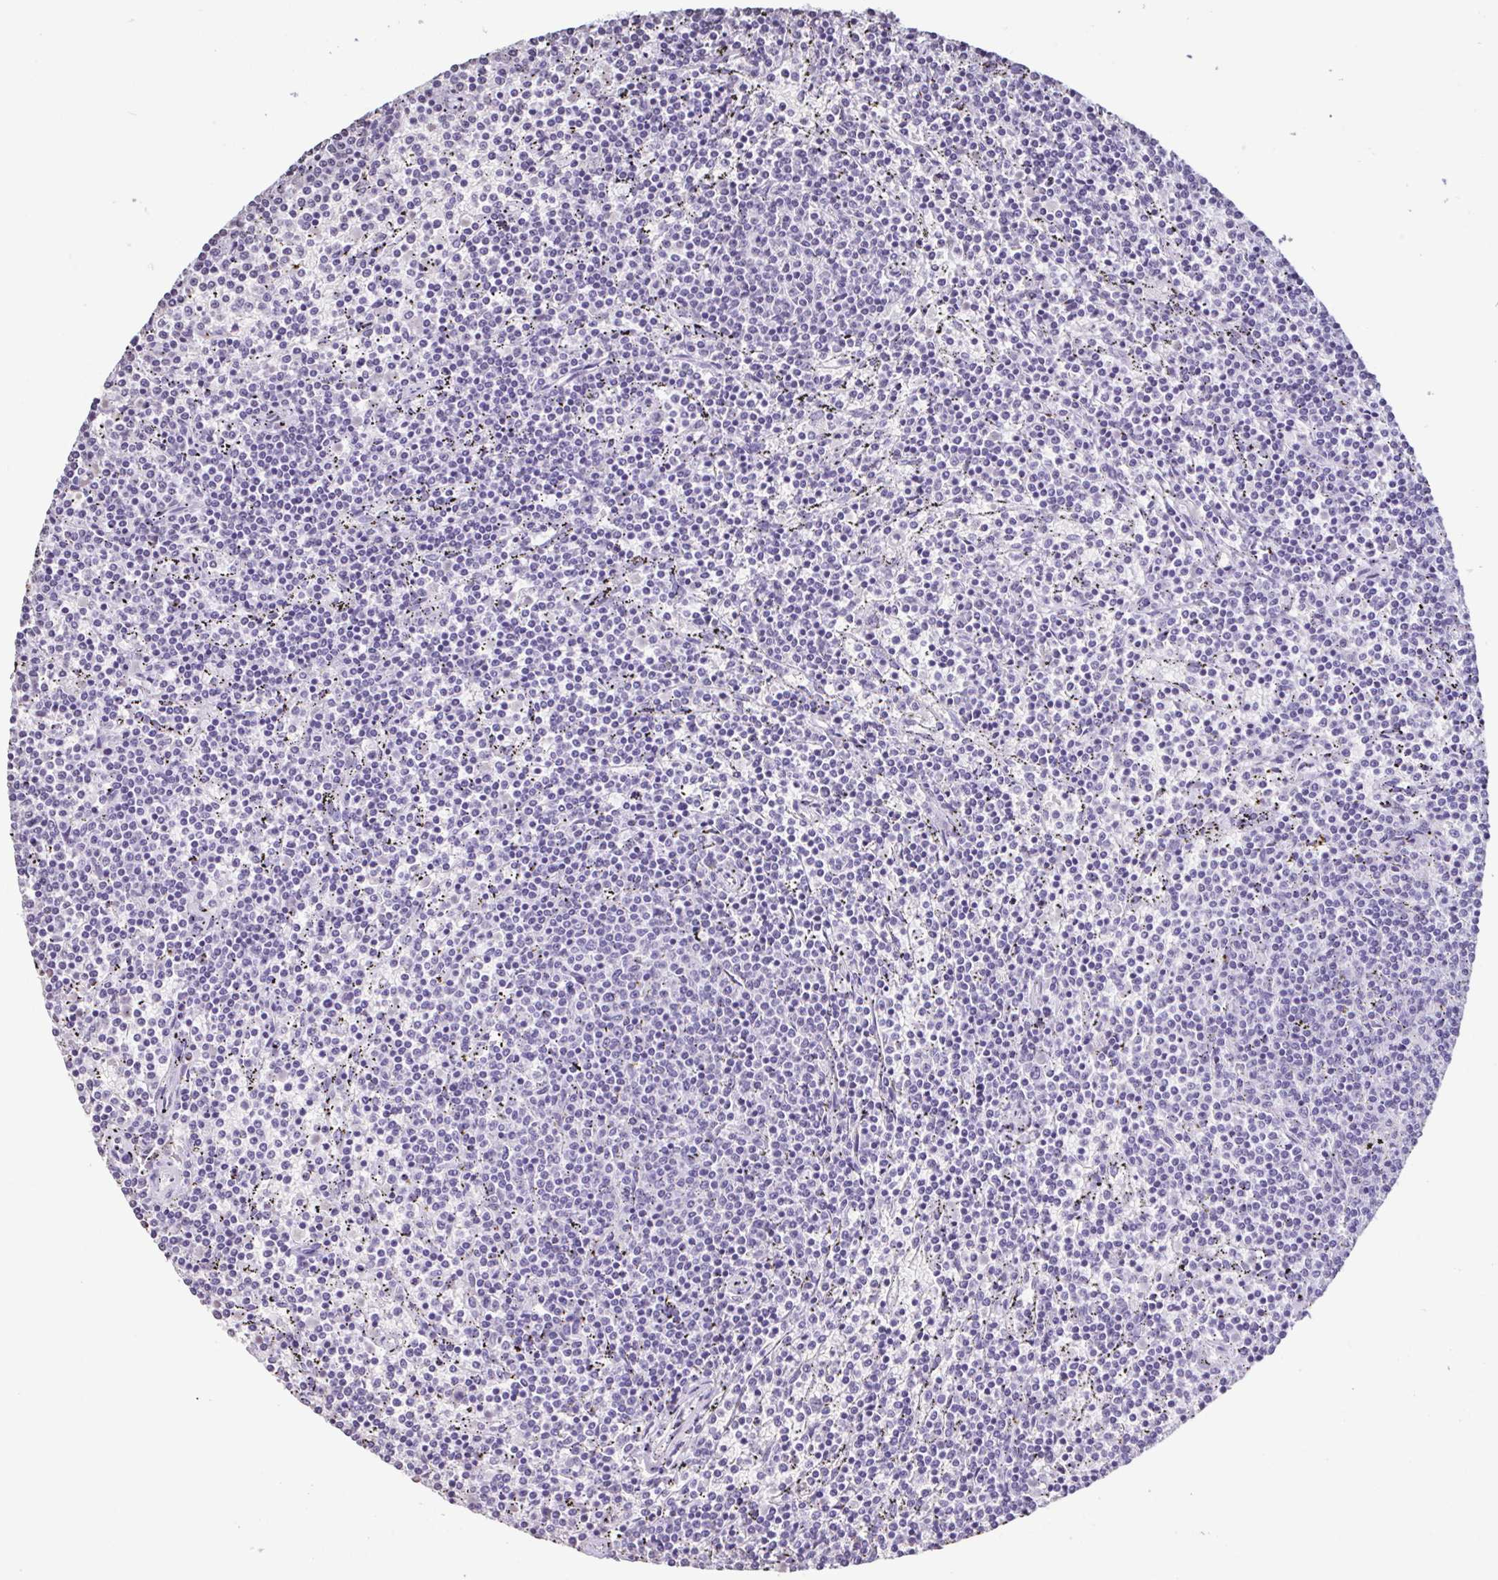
{"staining": {"intensity": "negative", "quantity": "none", "location": "none"}, "tissue": "lymphoma", "cell_type": "Tumor cells", "image_type": "cancer", "snomed": [{"axis": "morphology", "description": "Malignant lymphoma, non-Hodgkin's type, Low grade"}, {"axis": "topography", "description": "Spleen"}], "caption": "This is an immunohistochemistry micrograph of lymphoma. There is no expression in tumor cells.", "gene": "VCY1B", "patient": {"sex": "female", "age": 50}}